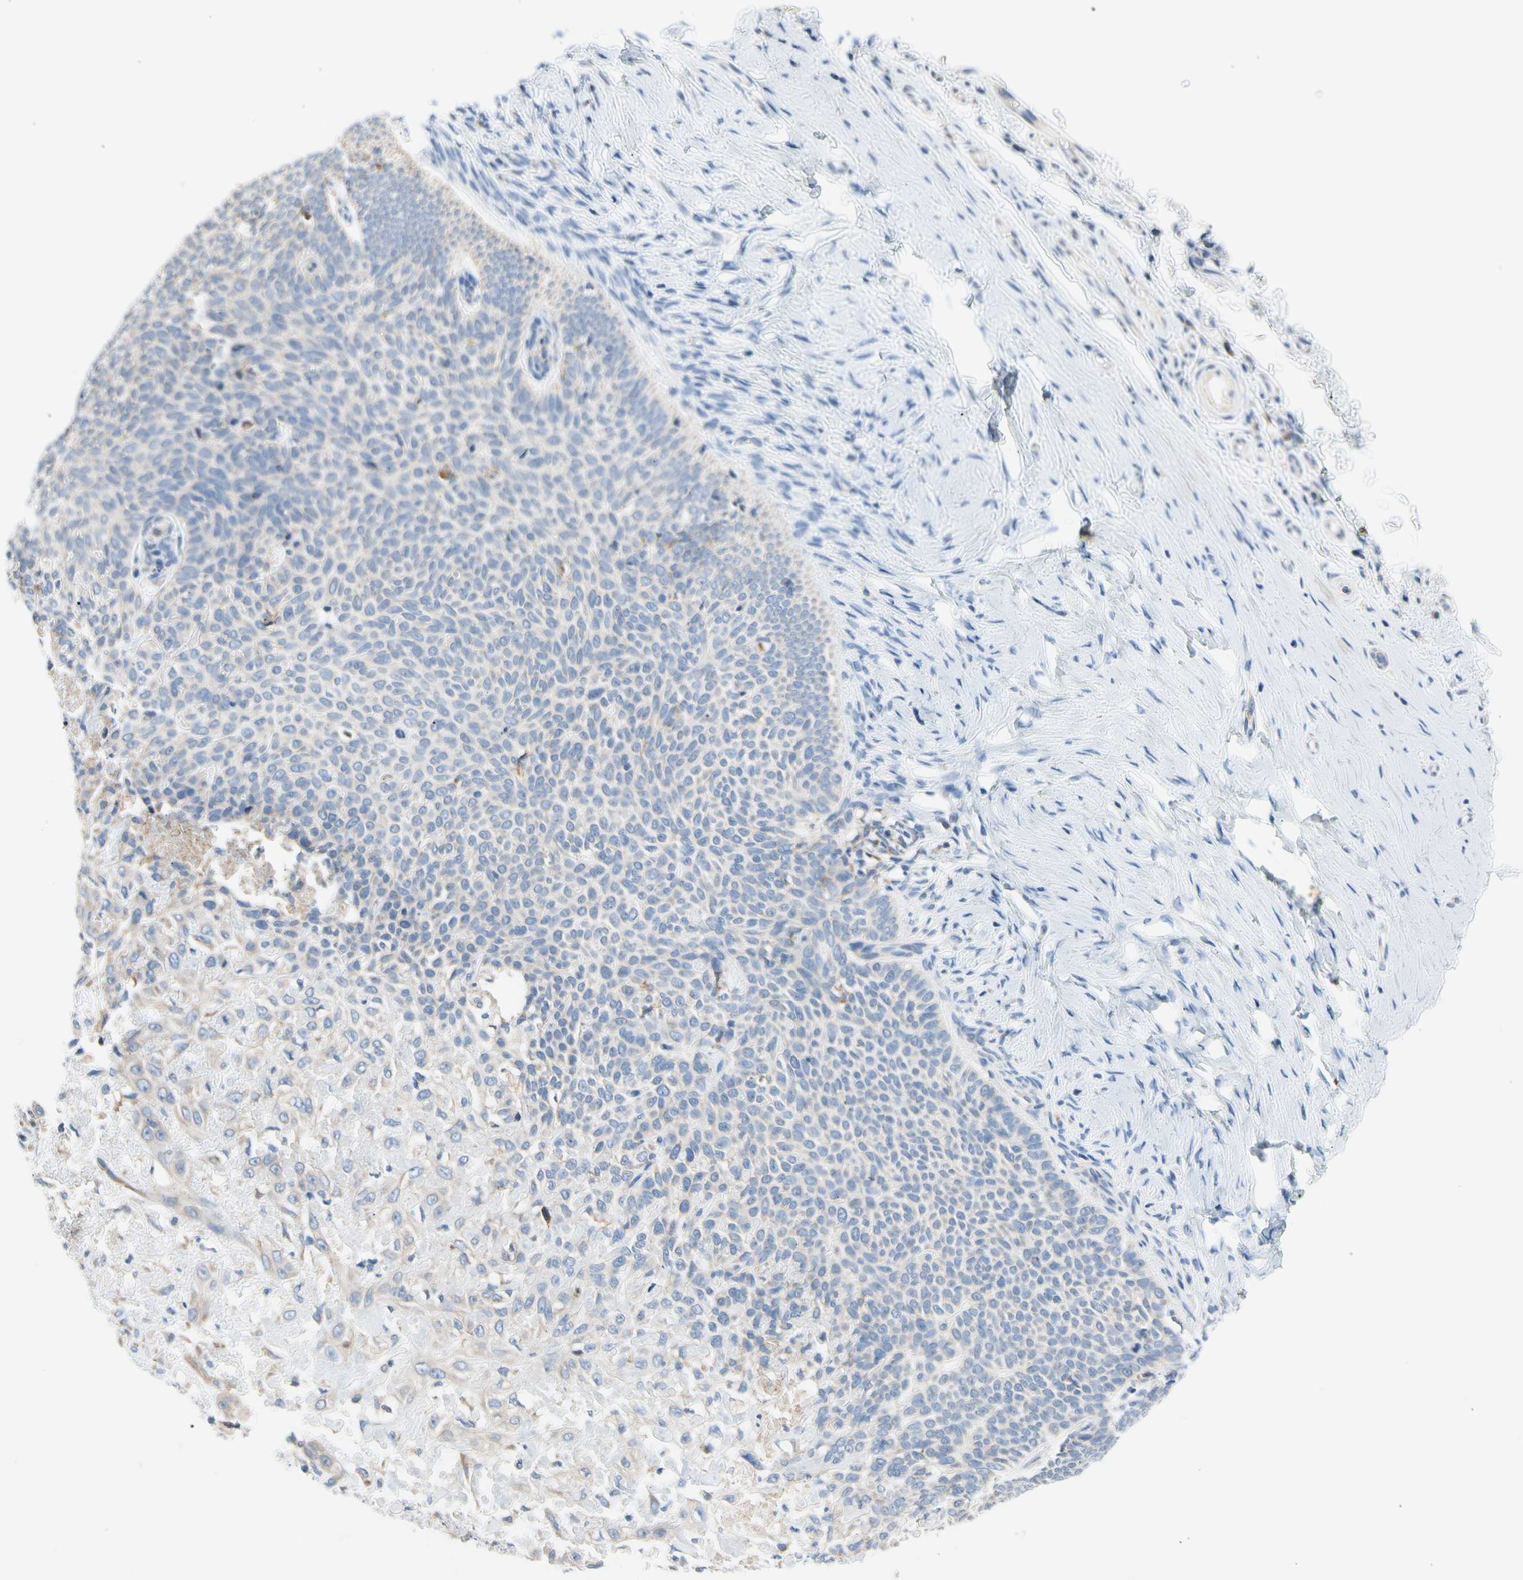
{"staining": {"intensity": "negative", "quantity": "none", "location": "none"}, "tissue": "skin cancer", "cell_type": "Tumor cells", "image_type": "cancer", "snomed": [{"axis": "morphology", "description": "Normal tissue, NOS"}, {"axis": "morphology", "description": "Basal cell carcinoma"}, {"axis": "topography", "description": "Skin"}], "caption": "An image of human skin cancer is negative for staining in tumor cells. (DAB (3,3'-diaminobenzidine) IHC with hematoxylin counter stain).", "gene": "STXBP1", "patient": {"sex": "male", "age": 87}}